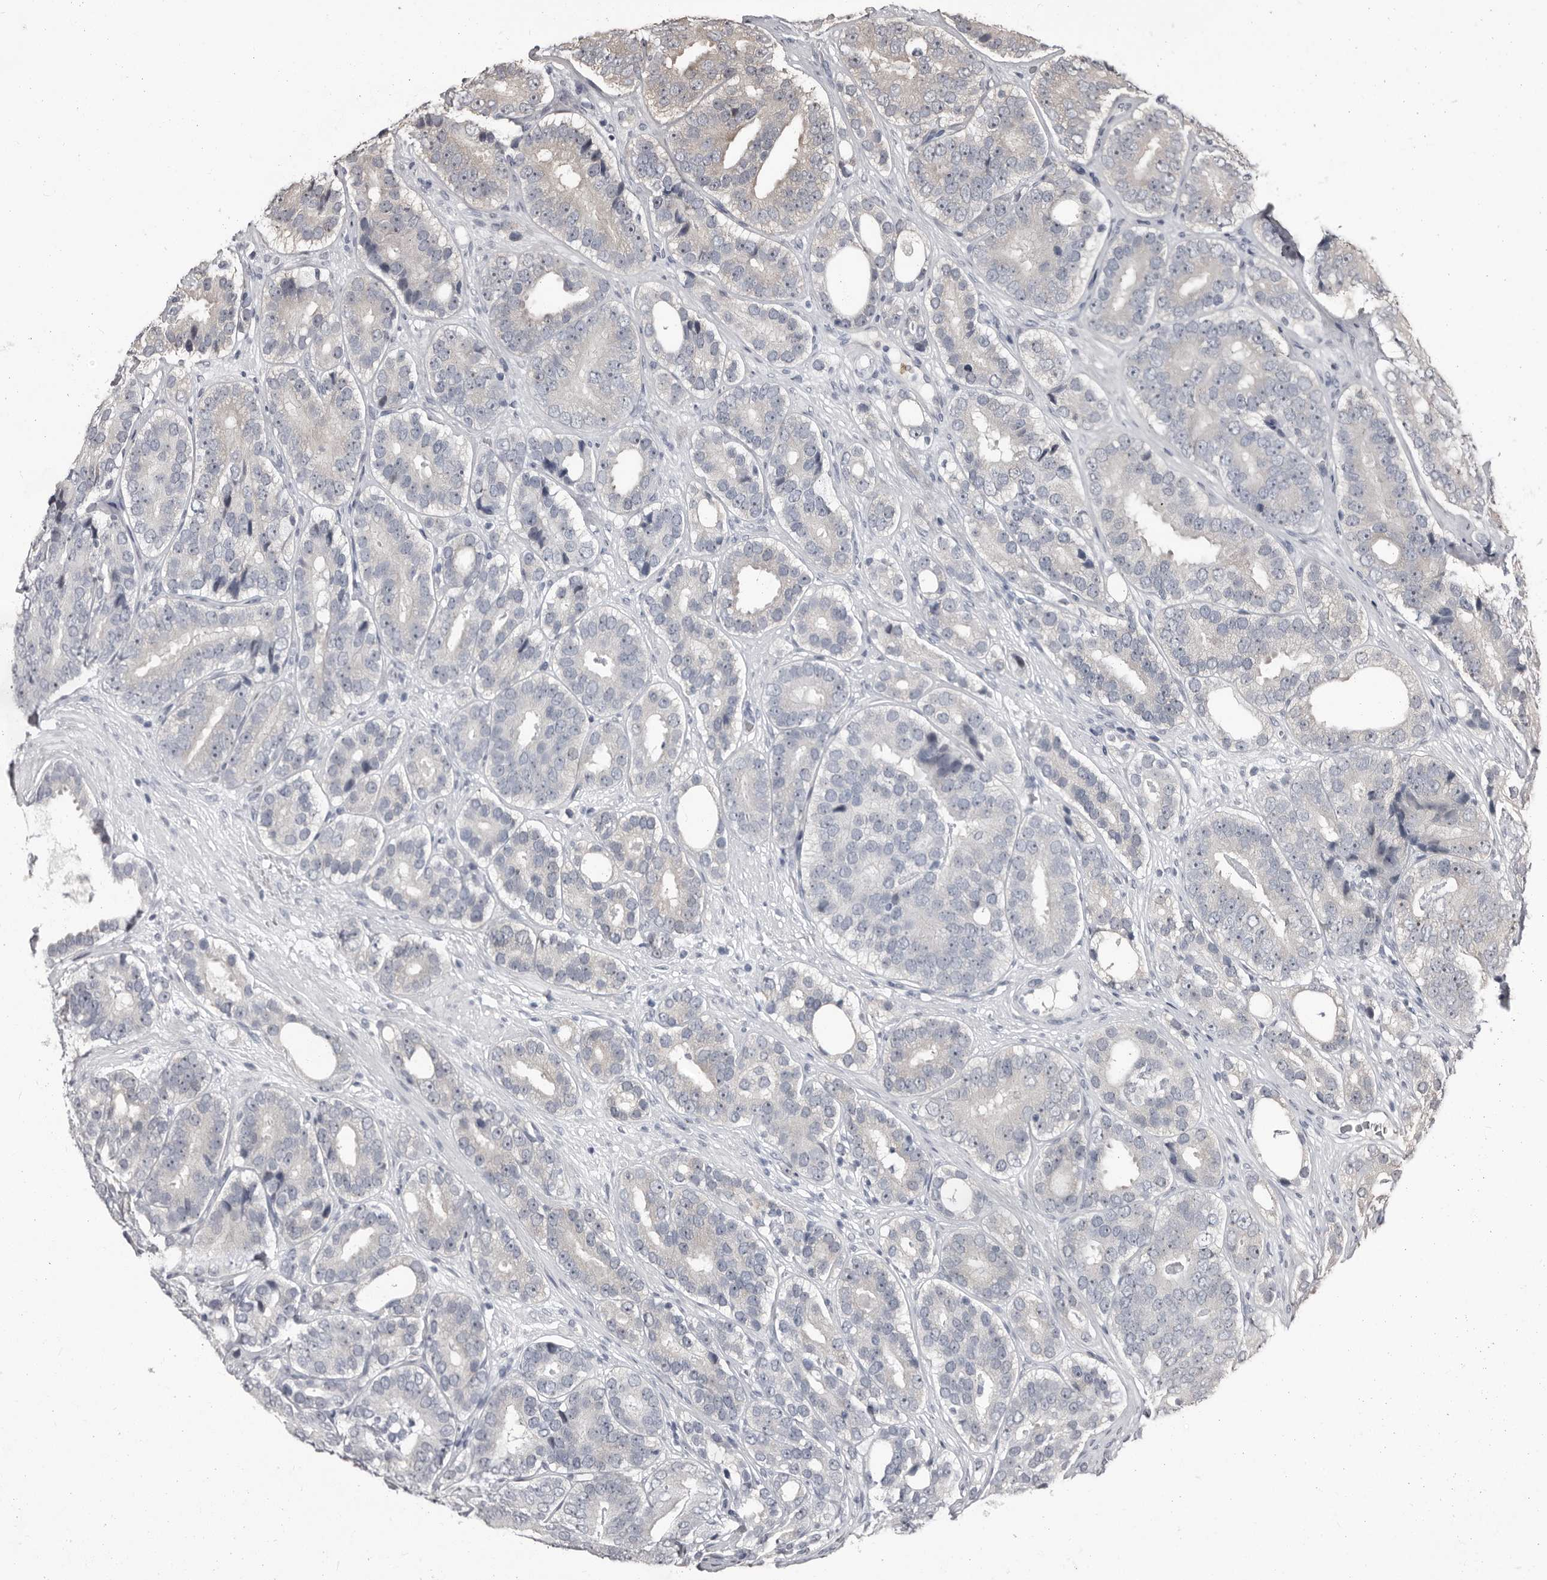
{"staining": {"intensity": "negative", "quantity": "none", "location": "none"}, "tissue": "prostate cancer", "cell_type": "Tumor cells", "image_type": "cancer", "snomed": [{"axis": "morphology", "description": "Adenocarcinoma, High grade"}, {"axis": "topography", "description": "Prostate"}], "caption": "Tumor cells show no significant expression in high-grade adenocarcinoma (prostate). (Immunohistochemistry (ihc), brightfield microscopy, high magnification).", "gene": "GPR157", "patient": {"sex": "male", "age": 56}}